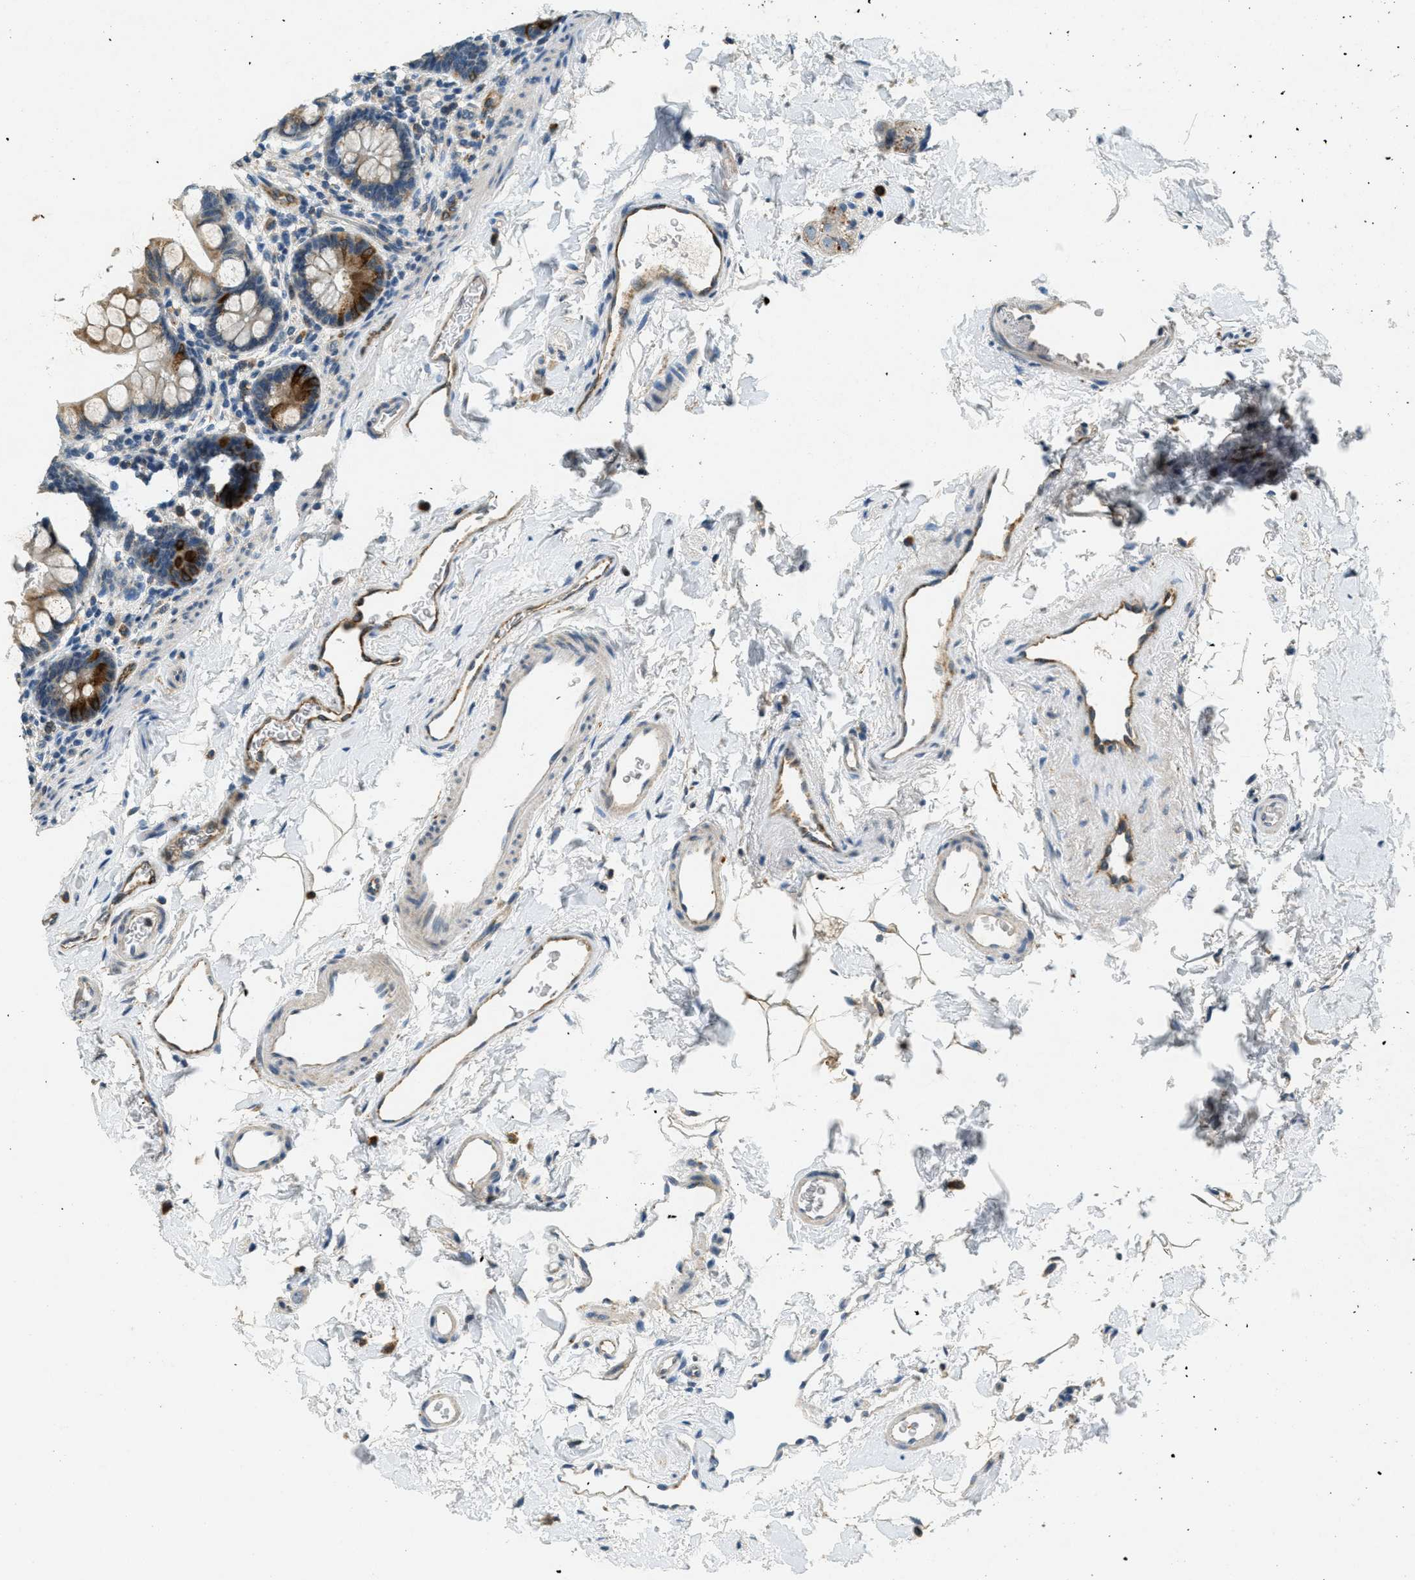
{"staining": {"intensity": "strong", "quantity": "<25%", "location": "cytoplasmic/membranous"}, "tissue": "small intestine", "cell_type": "Glandular cells", "image_type": "normal", "snomed": [{"axis": "morphology", "description": "Normal tissue, NOS"}, {"axis": "topography", "description": "Small intestine"}], "caption": "A photomicrograph of small intestine stained for a protein shows strong cytoplasmic/membranous brown staining in glandular cells. The staining was performed using DAB (3,3'-diaminobenzidine) to visualize the protein expression in brown, while the nuclei were stained in blue with hematoxylin (Magnification: 20x).", "gene": "RAB3D", "patient": {"sex": "female", "age": 58}}